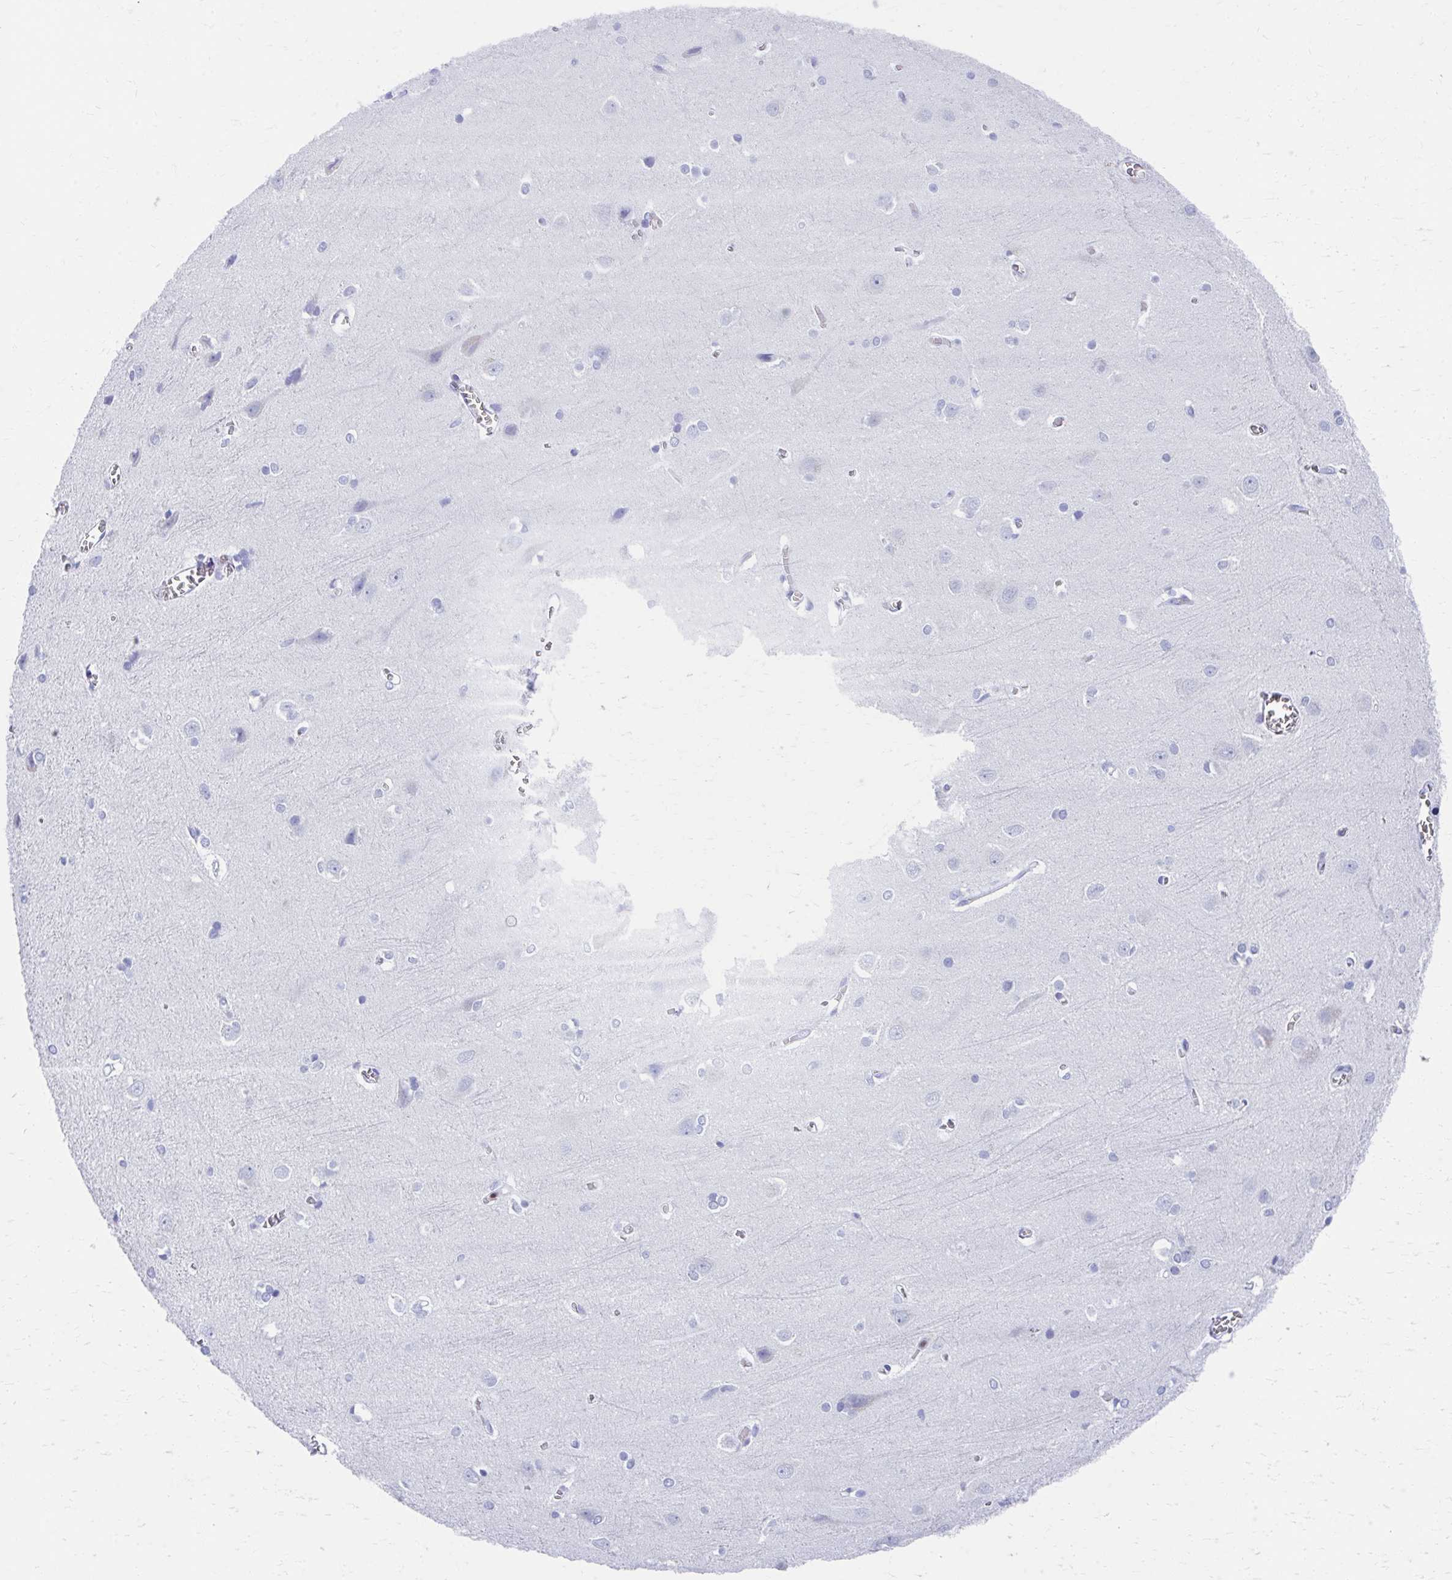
{"staining": {"intensity": "negative", "quantity": "none", "location": "none"}, "tissue": "cerebral cortex", "cell_type": "Endothelial cells", "image_type": "normal", "snomed": [{"axis": "morphology", "description": "Normal tissue, NOS"}, {"axis": "topography", "description": "Cerebral cortex"}], "caption": "A micrograph of human cerebral cortex is negative for staining in endothelial cells. The staining is performed using DAB brown chromogen with nuclei counter-stained in using hematoxylin.", "gene": "RUNX3", "patient": {"sex": "male", "age": 37}}